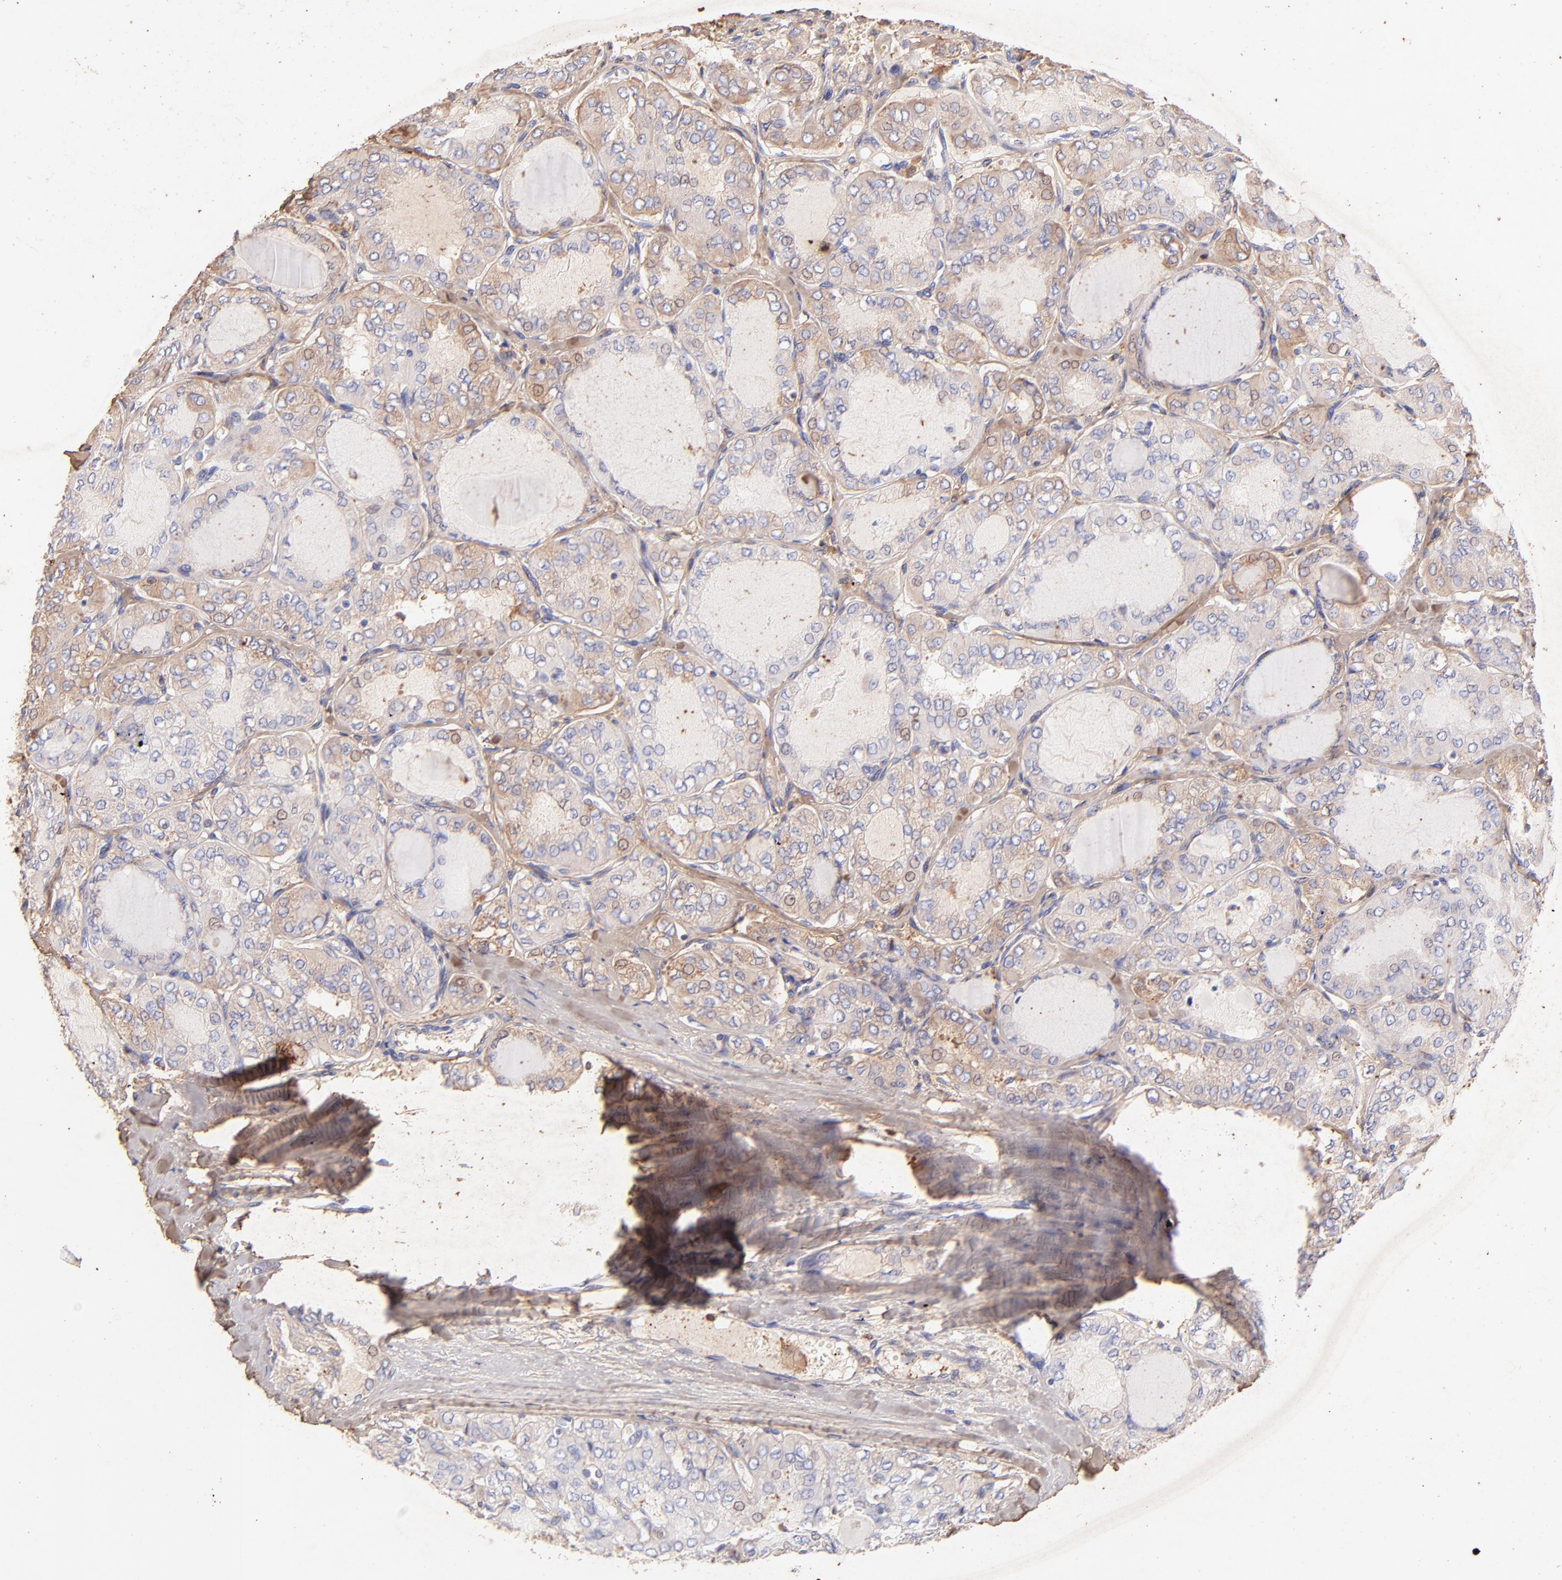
{"staining": {"intensity": "weak", "quantity": ">75%", "location": "cytoplasmic/membranous"}, "tissue": "thyroid cancer", "cell_type": "Tumor cells", "image_type": "cancer", "snomed": [{"axis": "morphology", "description": "Papillary adenocarcinoma, NOS"}, {"axis": "topography", "description": "Thyroid gland"}], "caption": "Immunohistochemical staining of human thyroid papillary adenocarcinoma demonstrates weak cytoplasmic/membranous protein positivity in approximately >75% of tumor cells. The protein is shown in brown color, while the nuclei are stained blue.", "gene": "BGN", "patient": {"sex": "male", "age": 20}}